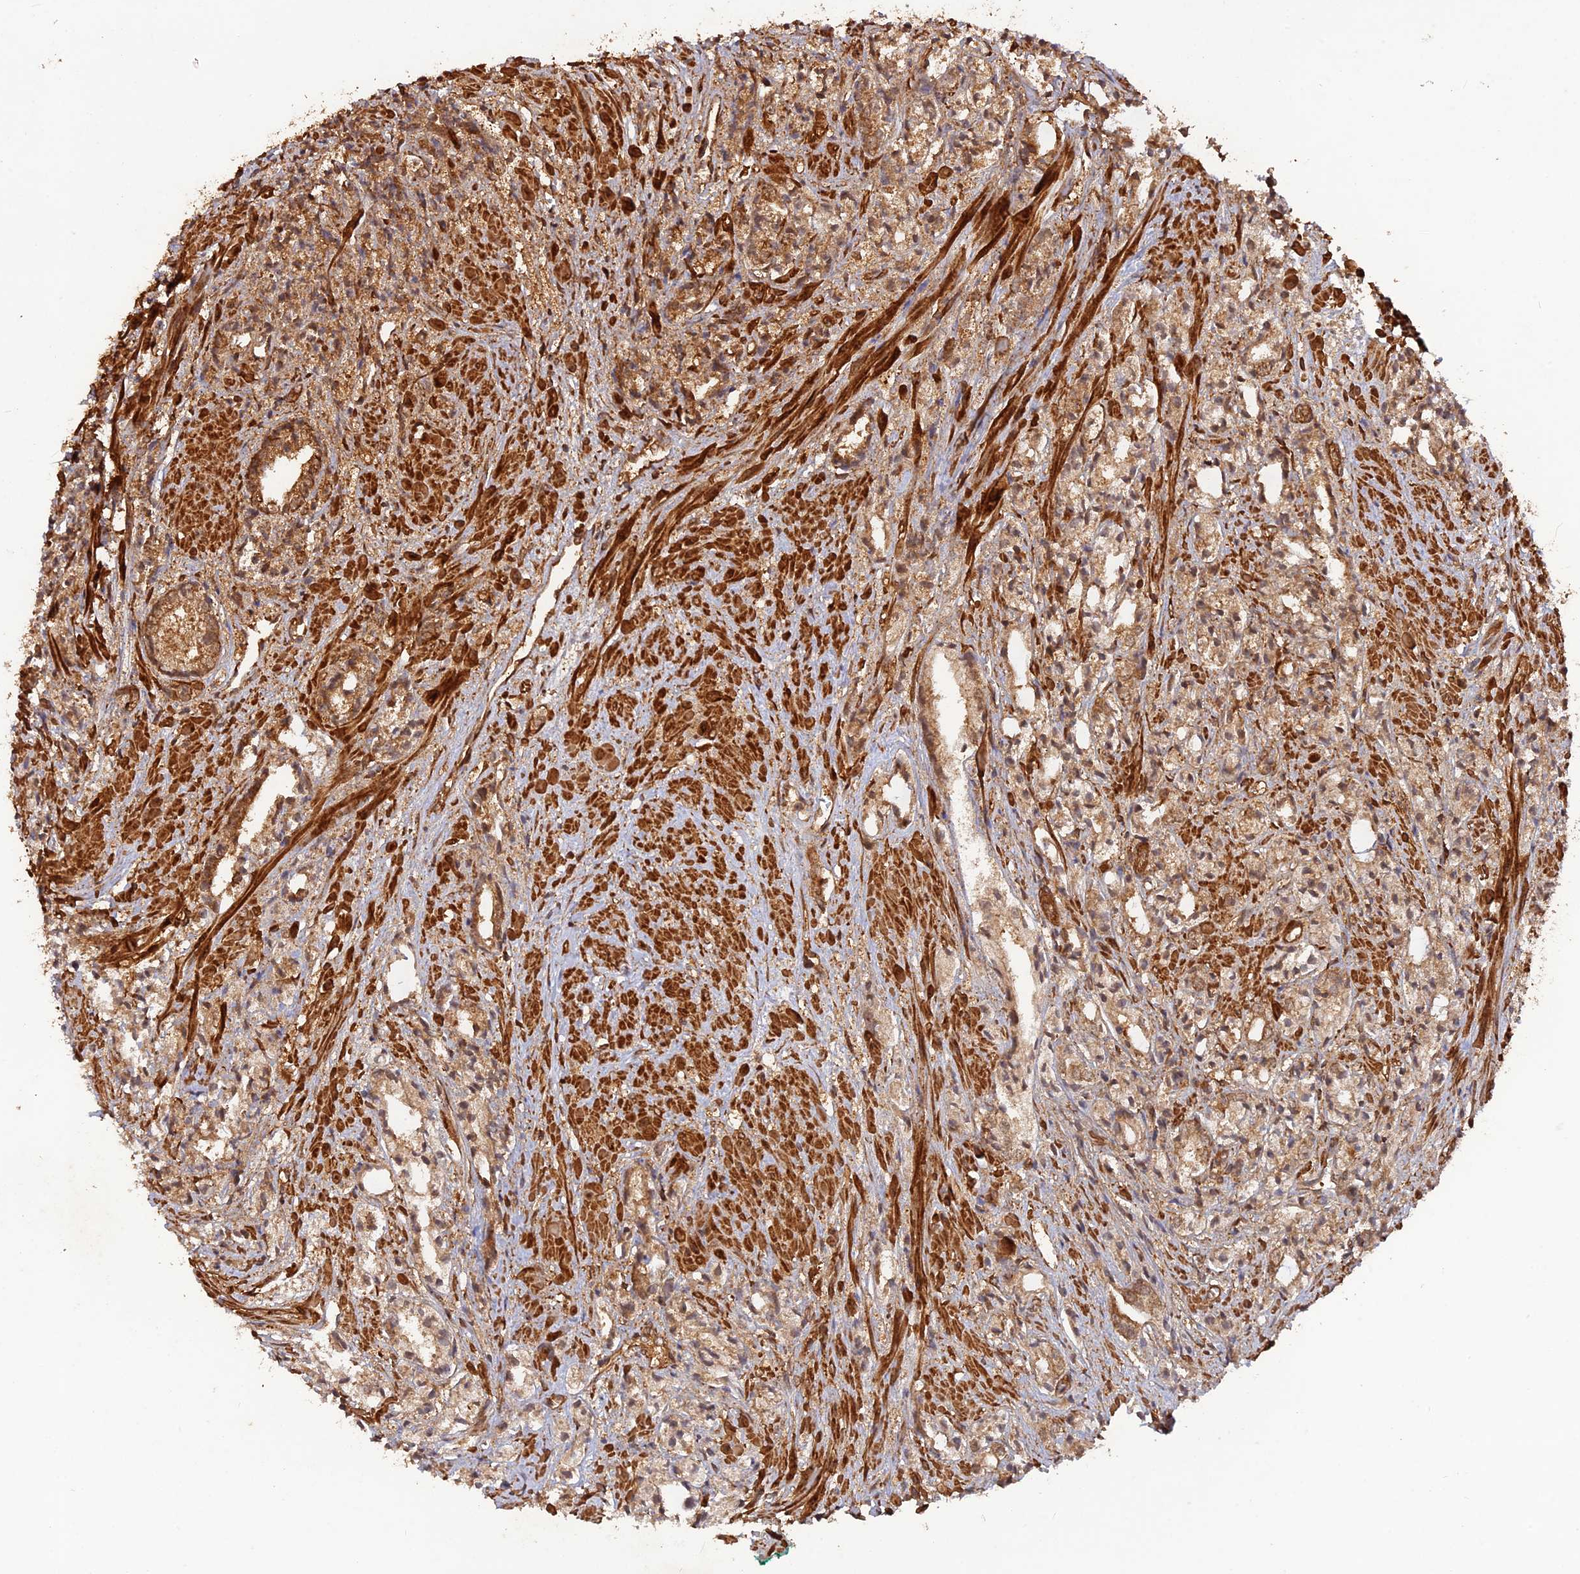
{"staining": {"intensity": "moderate", "quantity": ">75%", "location": "cytoplasmic/membranous"}, "tissue": "prostate cancer", "cell_type": "Tumor cells", "image_type": "cancer", "snomed": [{"axis": "morphology", "description": "Adenocarcinoma, High grade"}, {"axis": "topography", "description": "Prostate"}], "caption": "Immunohistochemistry image of prostate cancer stained for a protein (brown), which exhibits medium levels of moderate cytoplasmic/membranous positivity in about >75% of tumor cells.", "gene": "CCDC174", "patient": {"sex": "male", "age": 50}}